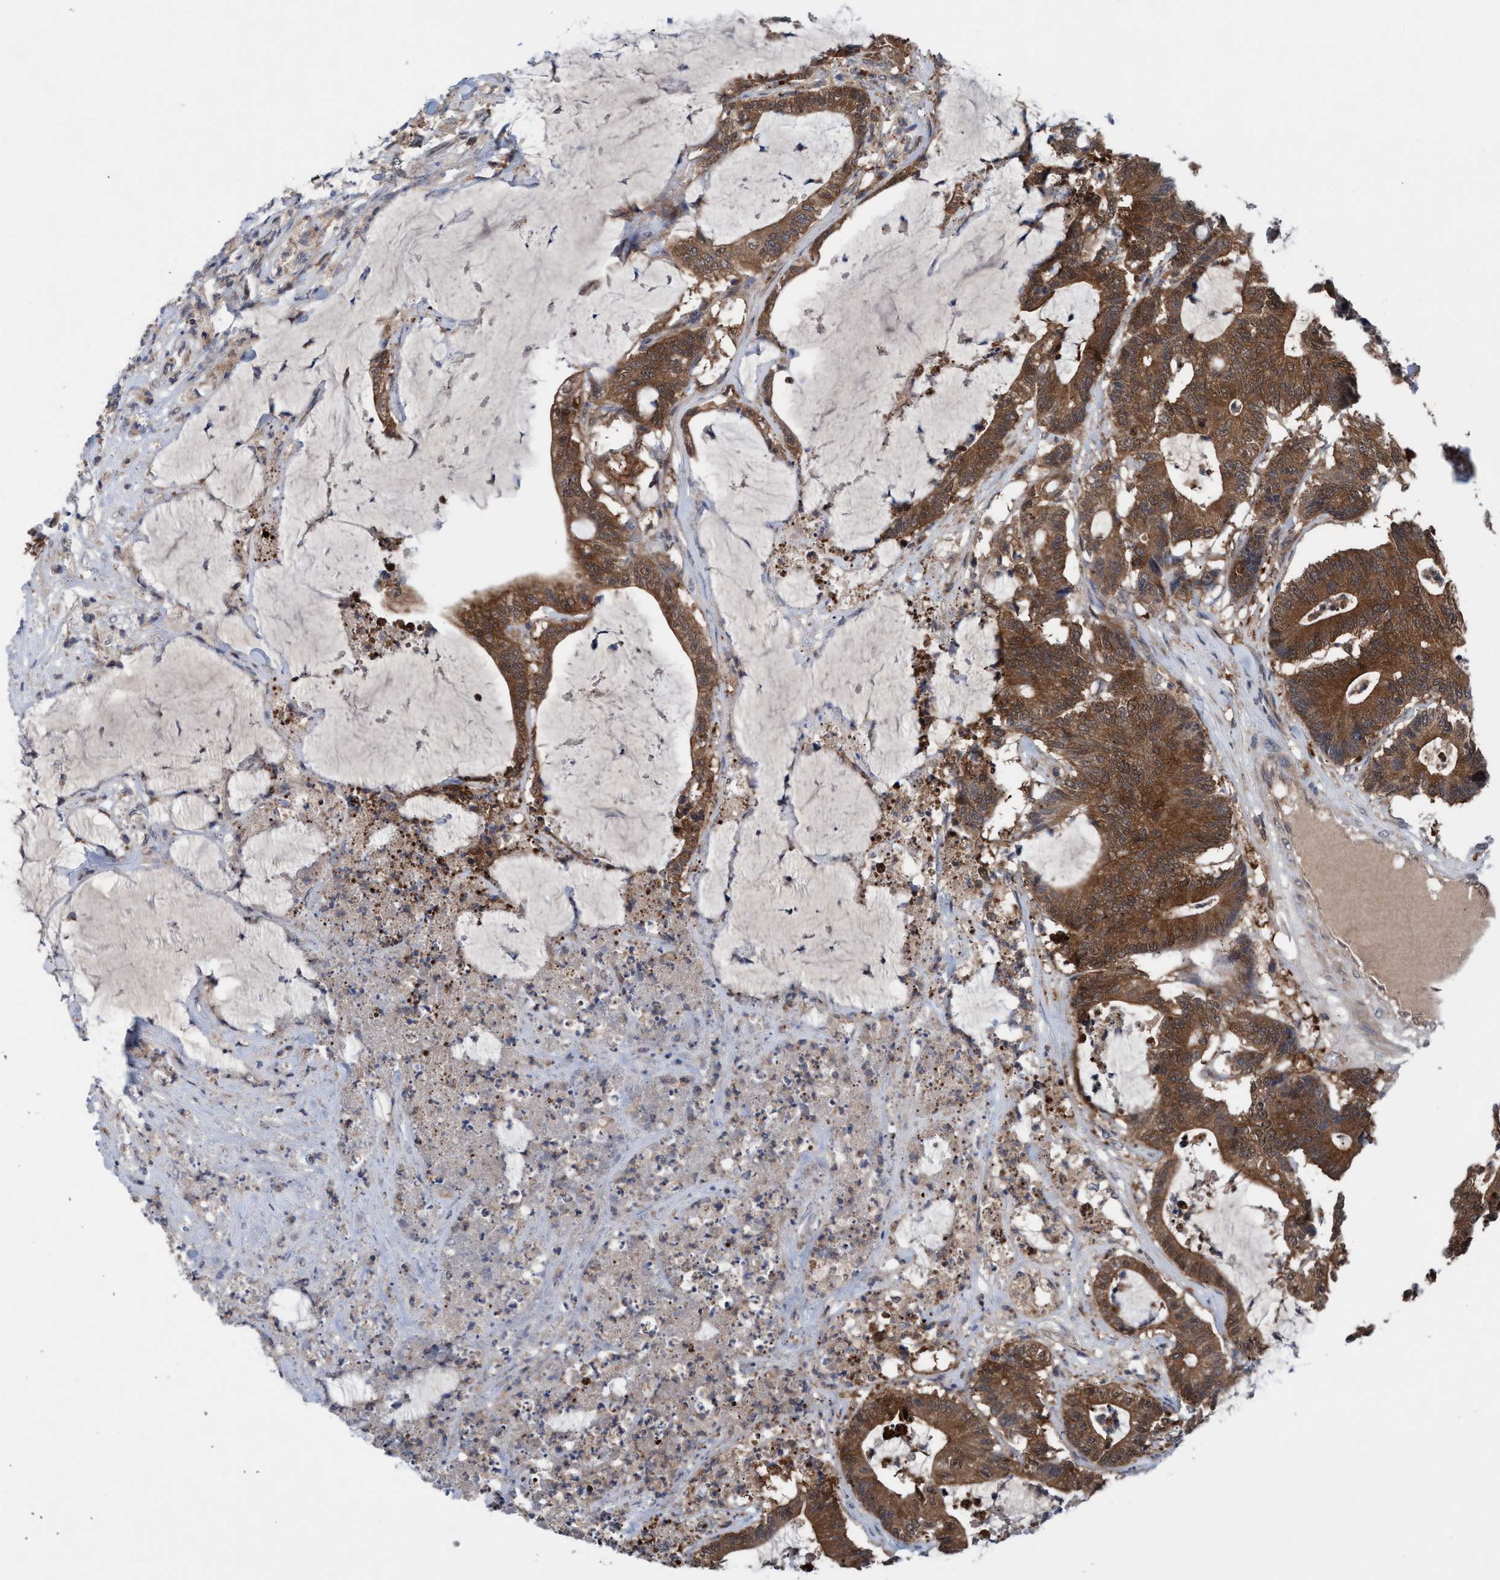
{"staining": {"intensity": "strong", "quantity": ">75%", "location": "cytoplasmic/membranous,nuclear"}, "tissue": "colorectal cancer", "cell_type": "Tumor cells", "image_type": "cancer", "snomed": [{"axis": "morphology", "description": "Adenocarcinoma, NOS"}, {"axis": "topography", "description": "Colon"}], "caption": "About >75% of tumor cells in colorectal adenocarcinoma reveal strong cytoplasmic/membranous and nuclear protein staining as visualized by brown immunohistochemical staining.", "gene": "GLOD4", "patient": {"sex": "female", "age": 84}}